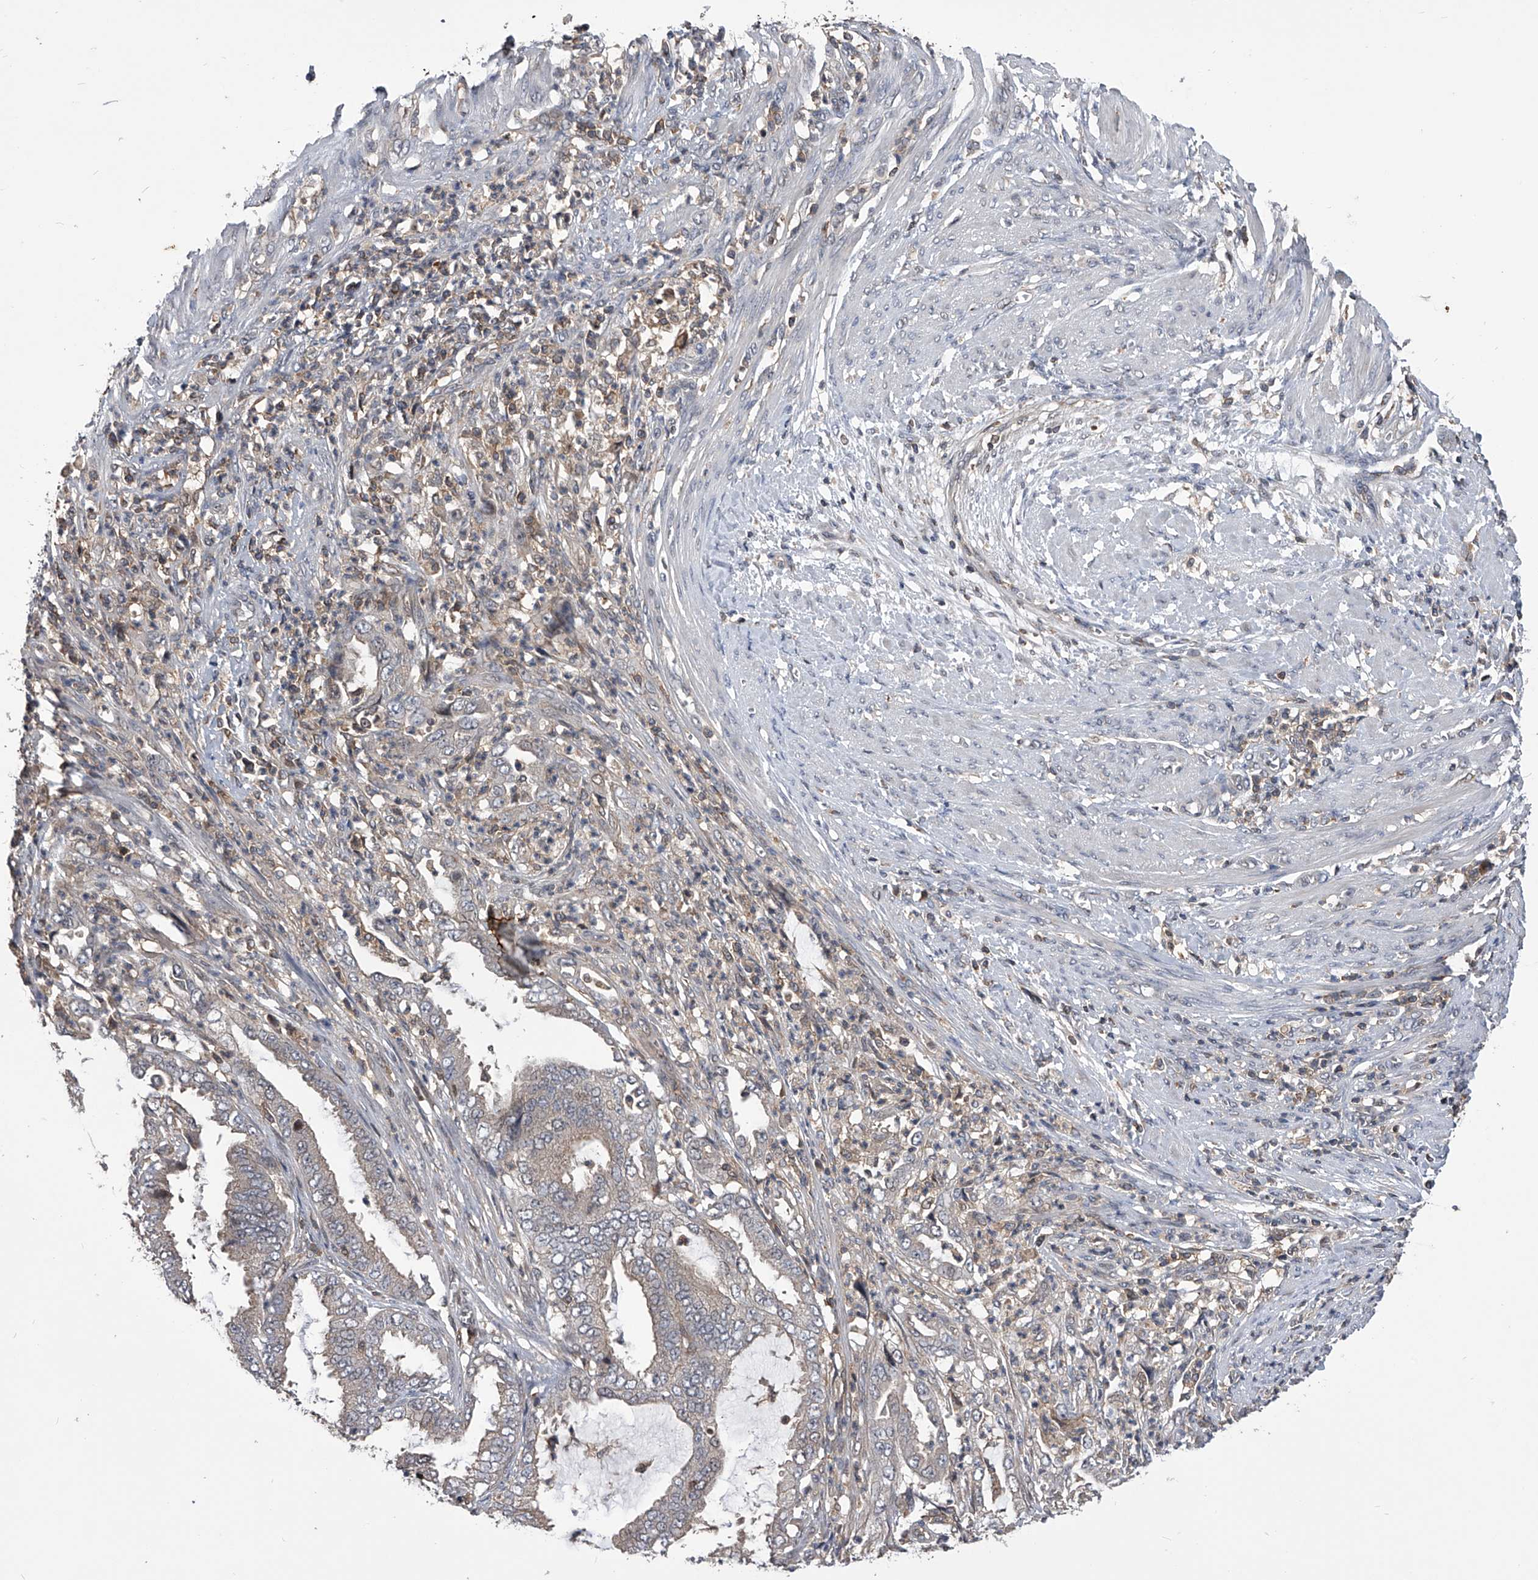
{"staining": {"intensity": "negative", "quantity": "none", "location": "none"}, "tissue": "endometrial cancer", "cell_type": "Tumor cells", "image_type": "cancer", "snomed": [{"axis": "morphology", "description": "Adenocarcinoma, NOS"}, {"axis": "topography", "description": "Endometrium"}], "caption": "The micrograph exhibits no significant positivity in tumor cells of endometrial cancer (adenocarcinoma).", "gene": "PAN3", "patient": {"sex": "female", "age": 51}}